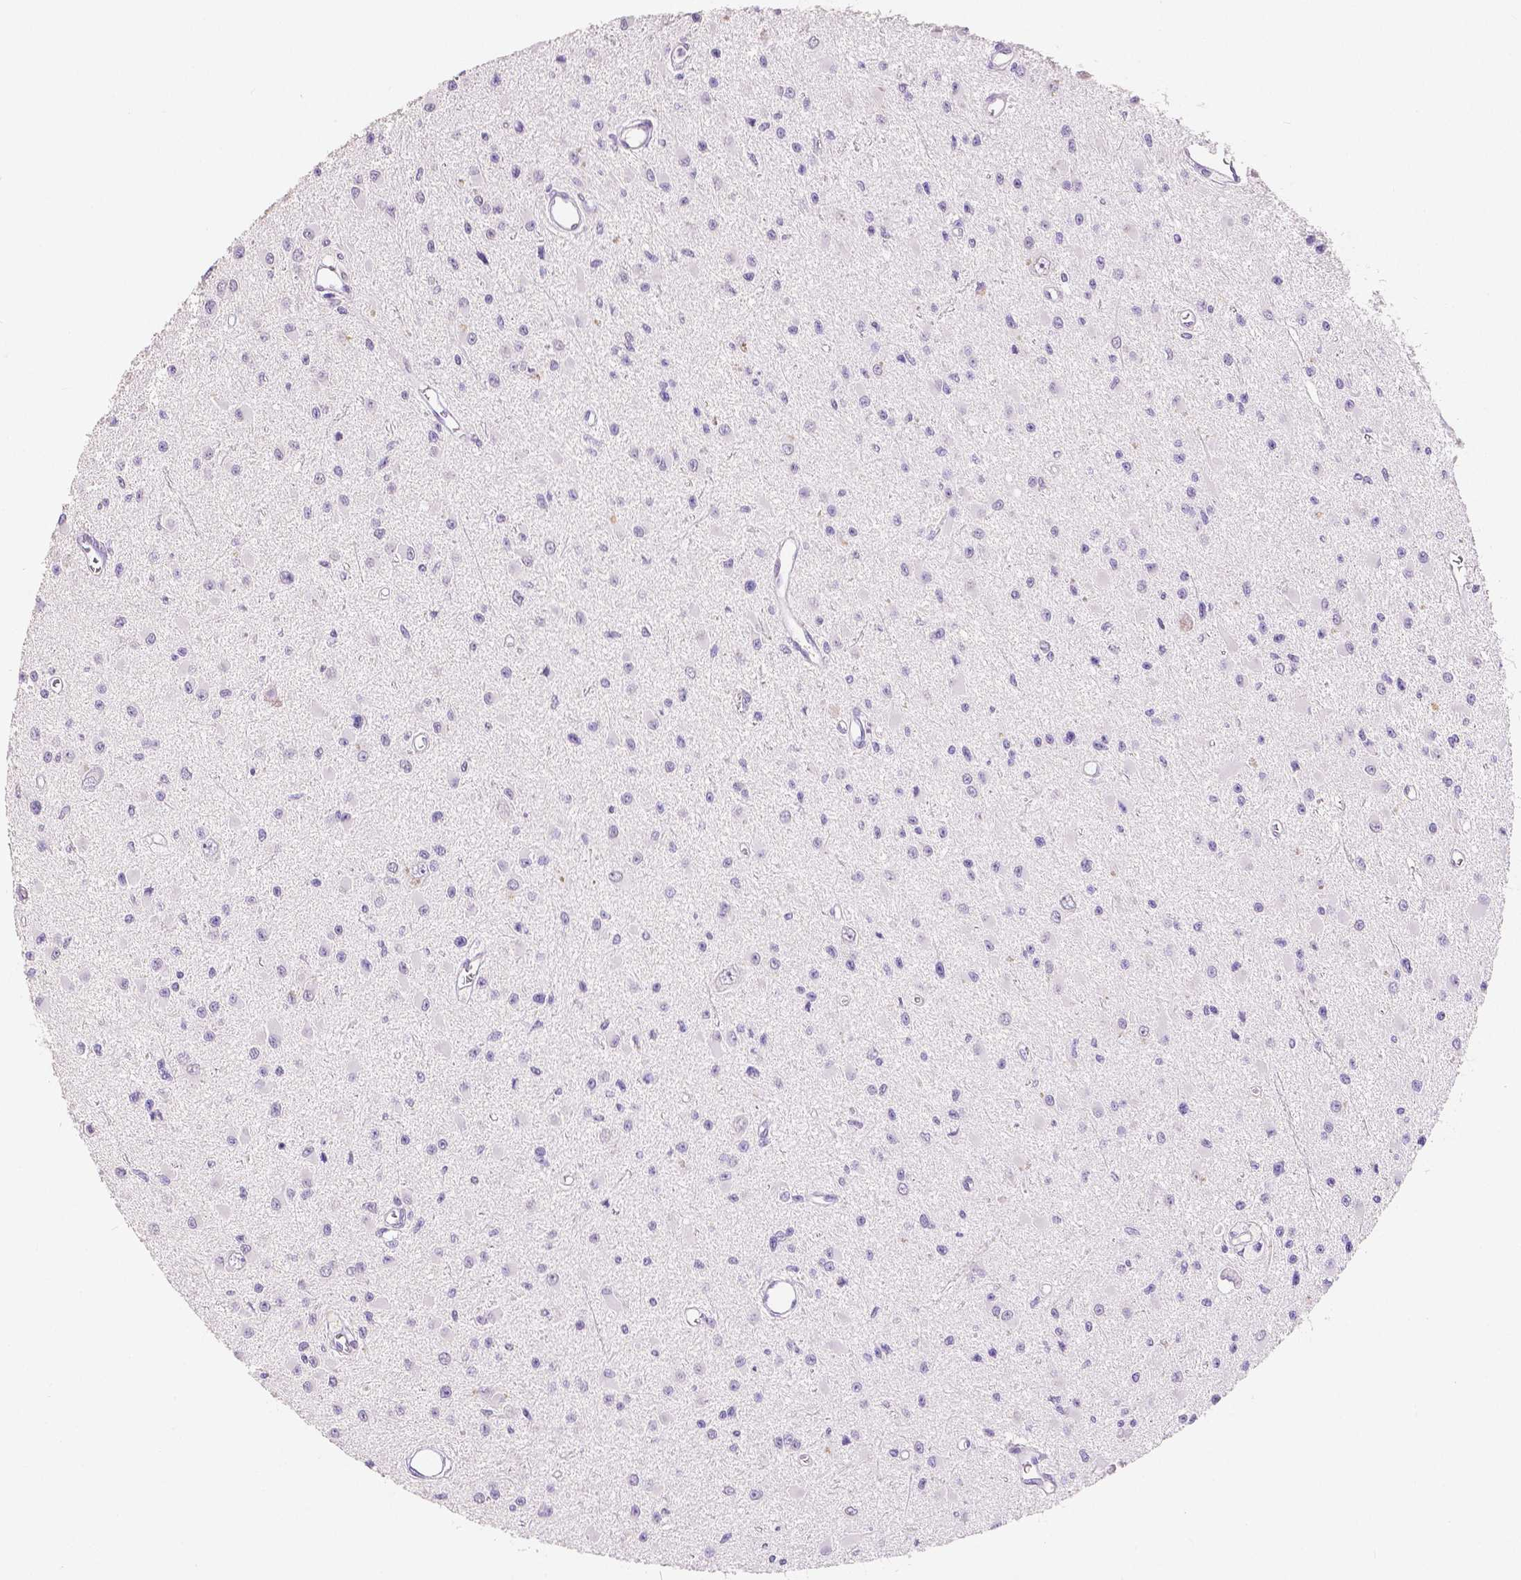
{"staining": {"intensity": "negative", "quantity": "none", "location": "none"}, "tissue": "glioma", "cell_type": "Tumor cells", "image_type": "cancer", "snomed": [{"axis": "morphology", "description": "Glioma, malignant, High grade"}, {"axis": "topography", "description": "Brain"}], "caption": "High power microscopy image of an immunohistochemistry histopathology image of glioma, revealing no significant positivity in tumor cells.", "gene": "HNF1B", "patient": {"sex": "male", "age": 54}}